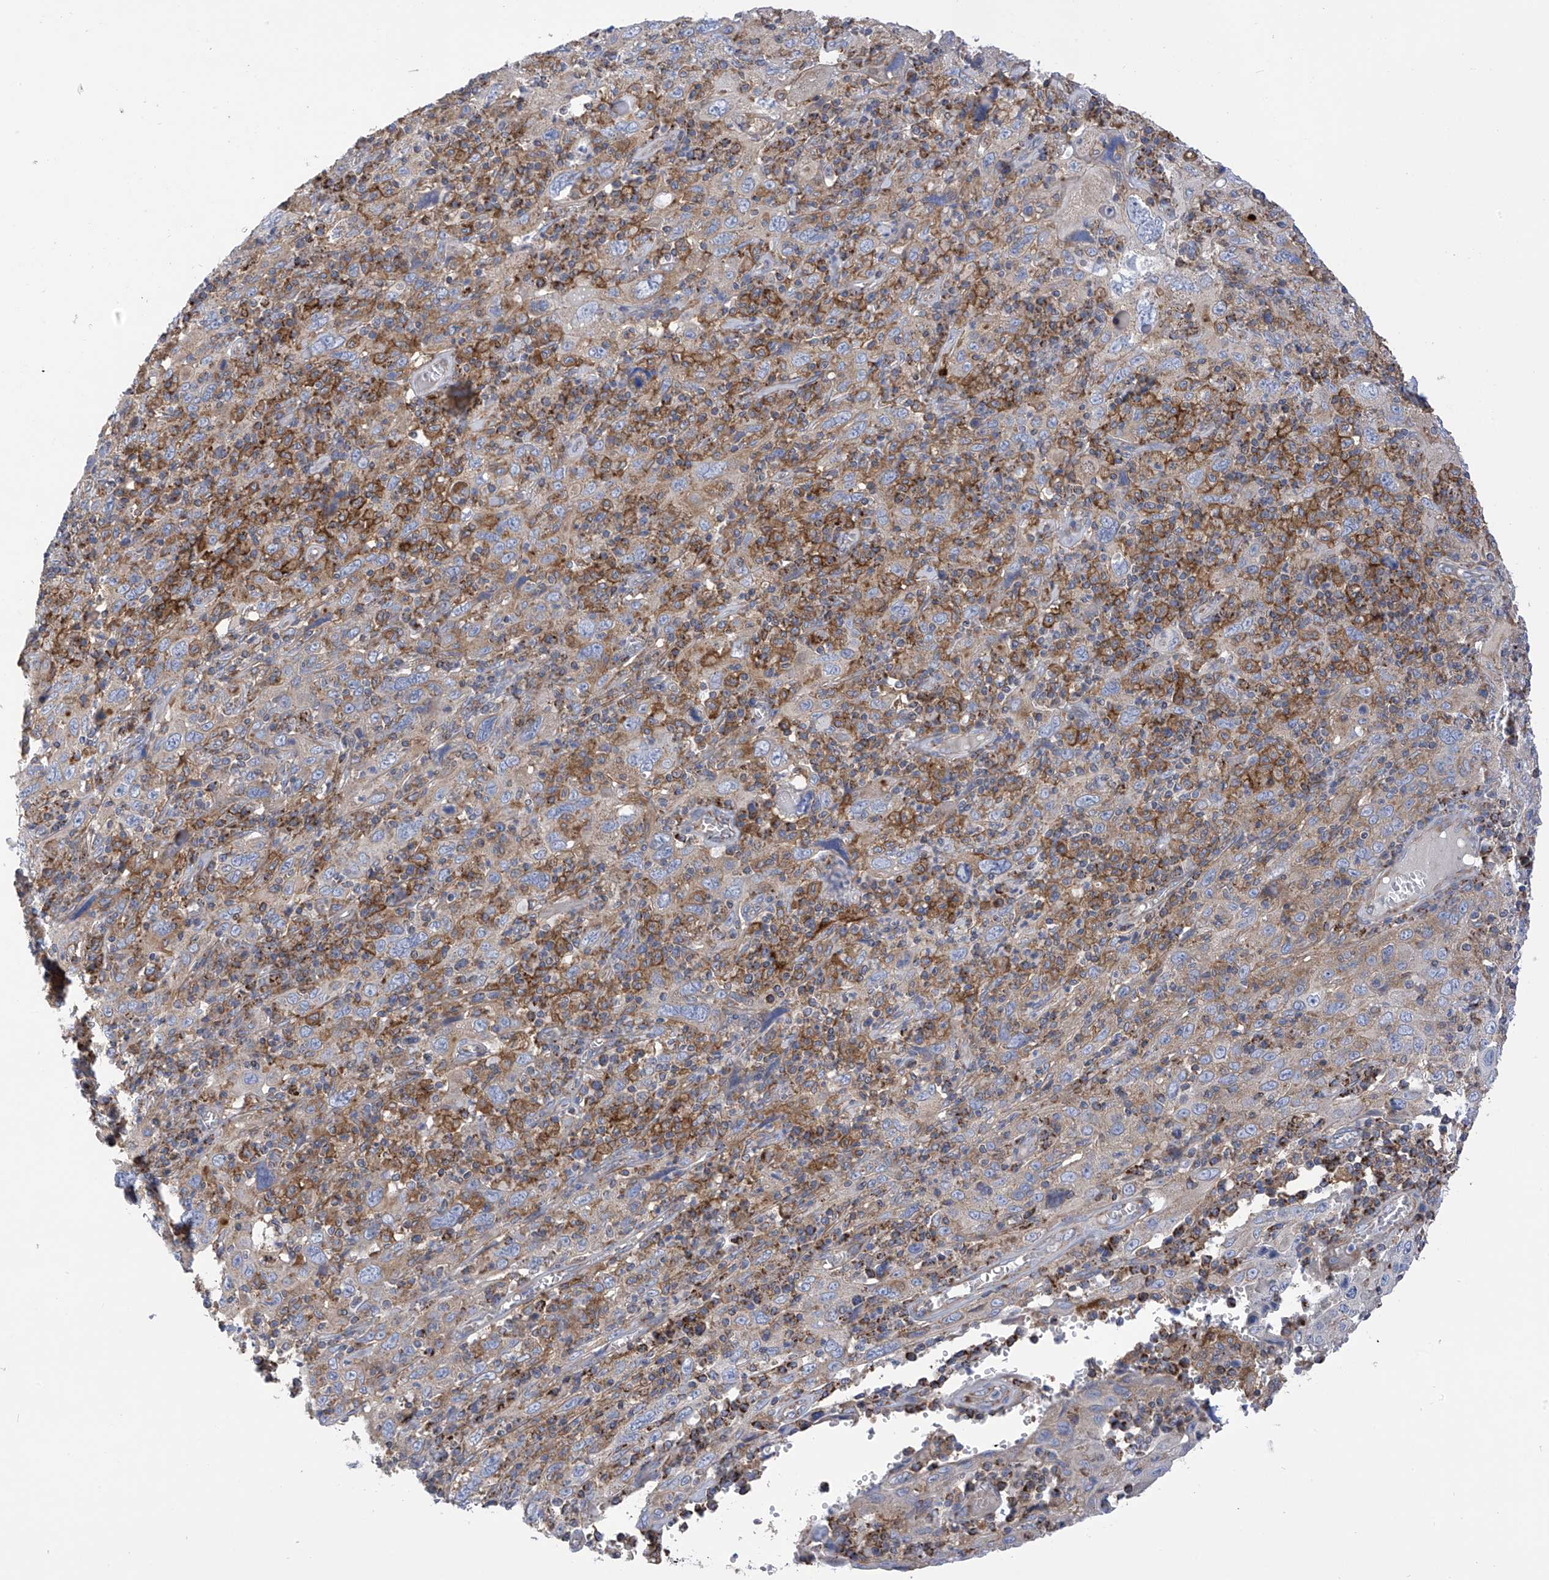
{"staining": {"intensity": "weak", "quantity": "25%-75%", "location": "cytoplasmic/membranous"}, "tissue": "cervical cancer", "cell_type": "Tumor cells", "image_type": "cancer", "snomed": [{"axis": "morphology", "description": "Squamous cell carcinoma, NOS"}, {"axis": "topography", "description": "Cervix"}], "caption": "Protein analysis of squamous cell carcinoma (cervical) tissue reveals weak cytoplasmic/membranous positivity in approximately 25%-75% of tumor cells.", "gene": "P2RX7", "patient": {"sex": "female", "age": 46}}